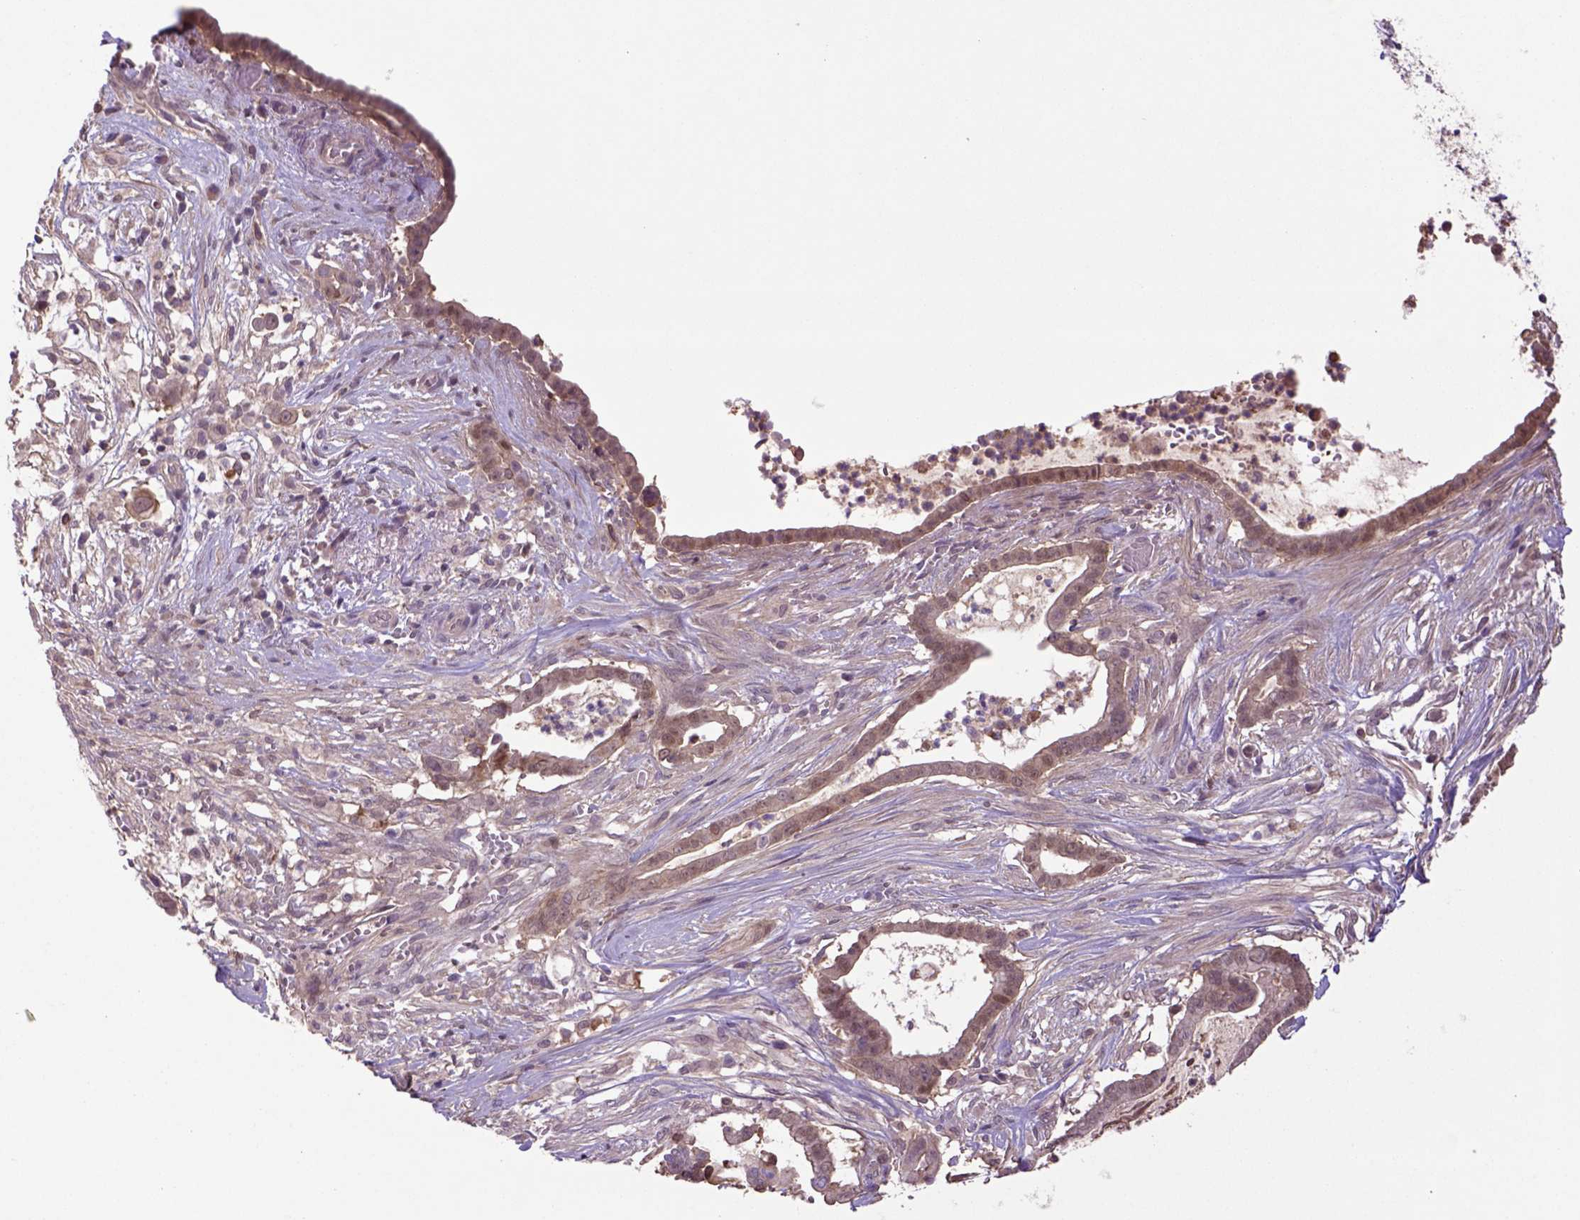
{"staining": {"intensity": "moderate", "quantity": ">75%", "location": "cytoplasmic/membranous,nuclear"}, "tissue": "pancreatic cancer", "cell_type": "Tumor cells", "image_type": "cancer", "snomed": [{"axis": "morphology", "description": "Adenocarcinoma, NOS"}, {"axis": "topography", "description": "Pancreas"}], "caption": "Protein expression analysis of human adenocarcinoma (pancreatic) reveals moderate cytoplasmic/membranous and nuclear staining in approximately >75% of tumor cells.", "gene": "HSPBP1", "patient": {"sex": "male", "age": 61}}